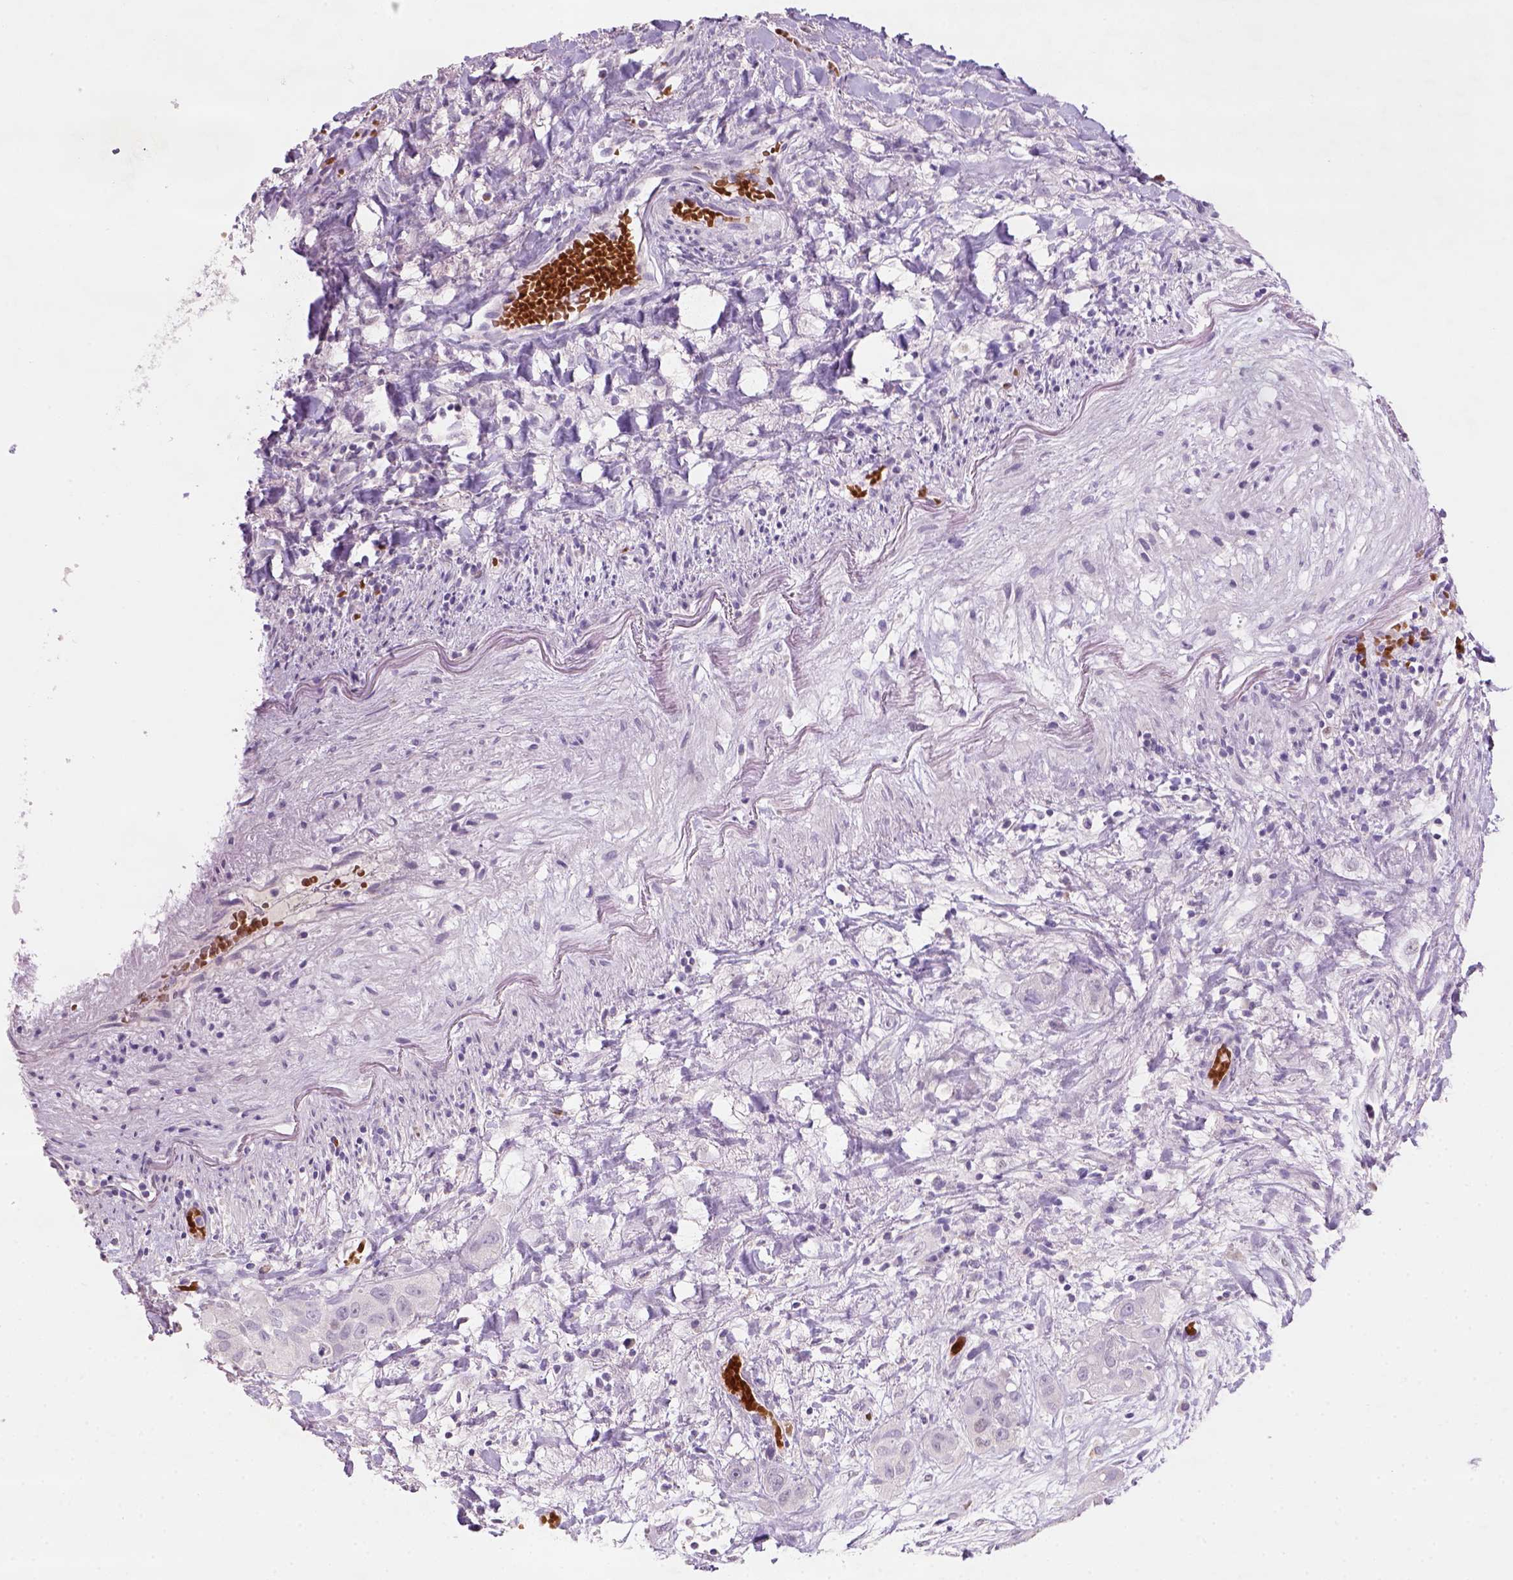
{"staining": {"intensity": "negative", "quantity": "none", "location": "none"}, "tissue": "liver cancer", "cell_type": "Tumor cells", "image_type": "cancer", "snomed": [{"axis": "morphology", "description": "Cholangiocarcinoma"}, {"axis": "topography", "description": "Liver"}], "caption": "Cholangiocarcinoma (liver) was stained to show a protein in brown. There is no significant expression in tumor cells.", "gene": "ZMAT4", "patient": {"sex": "female", "age": 52}}